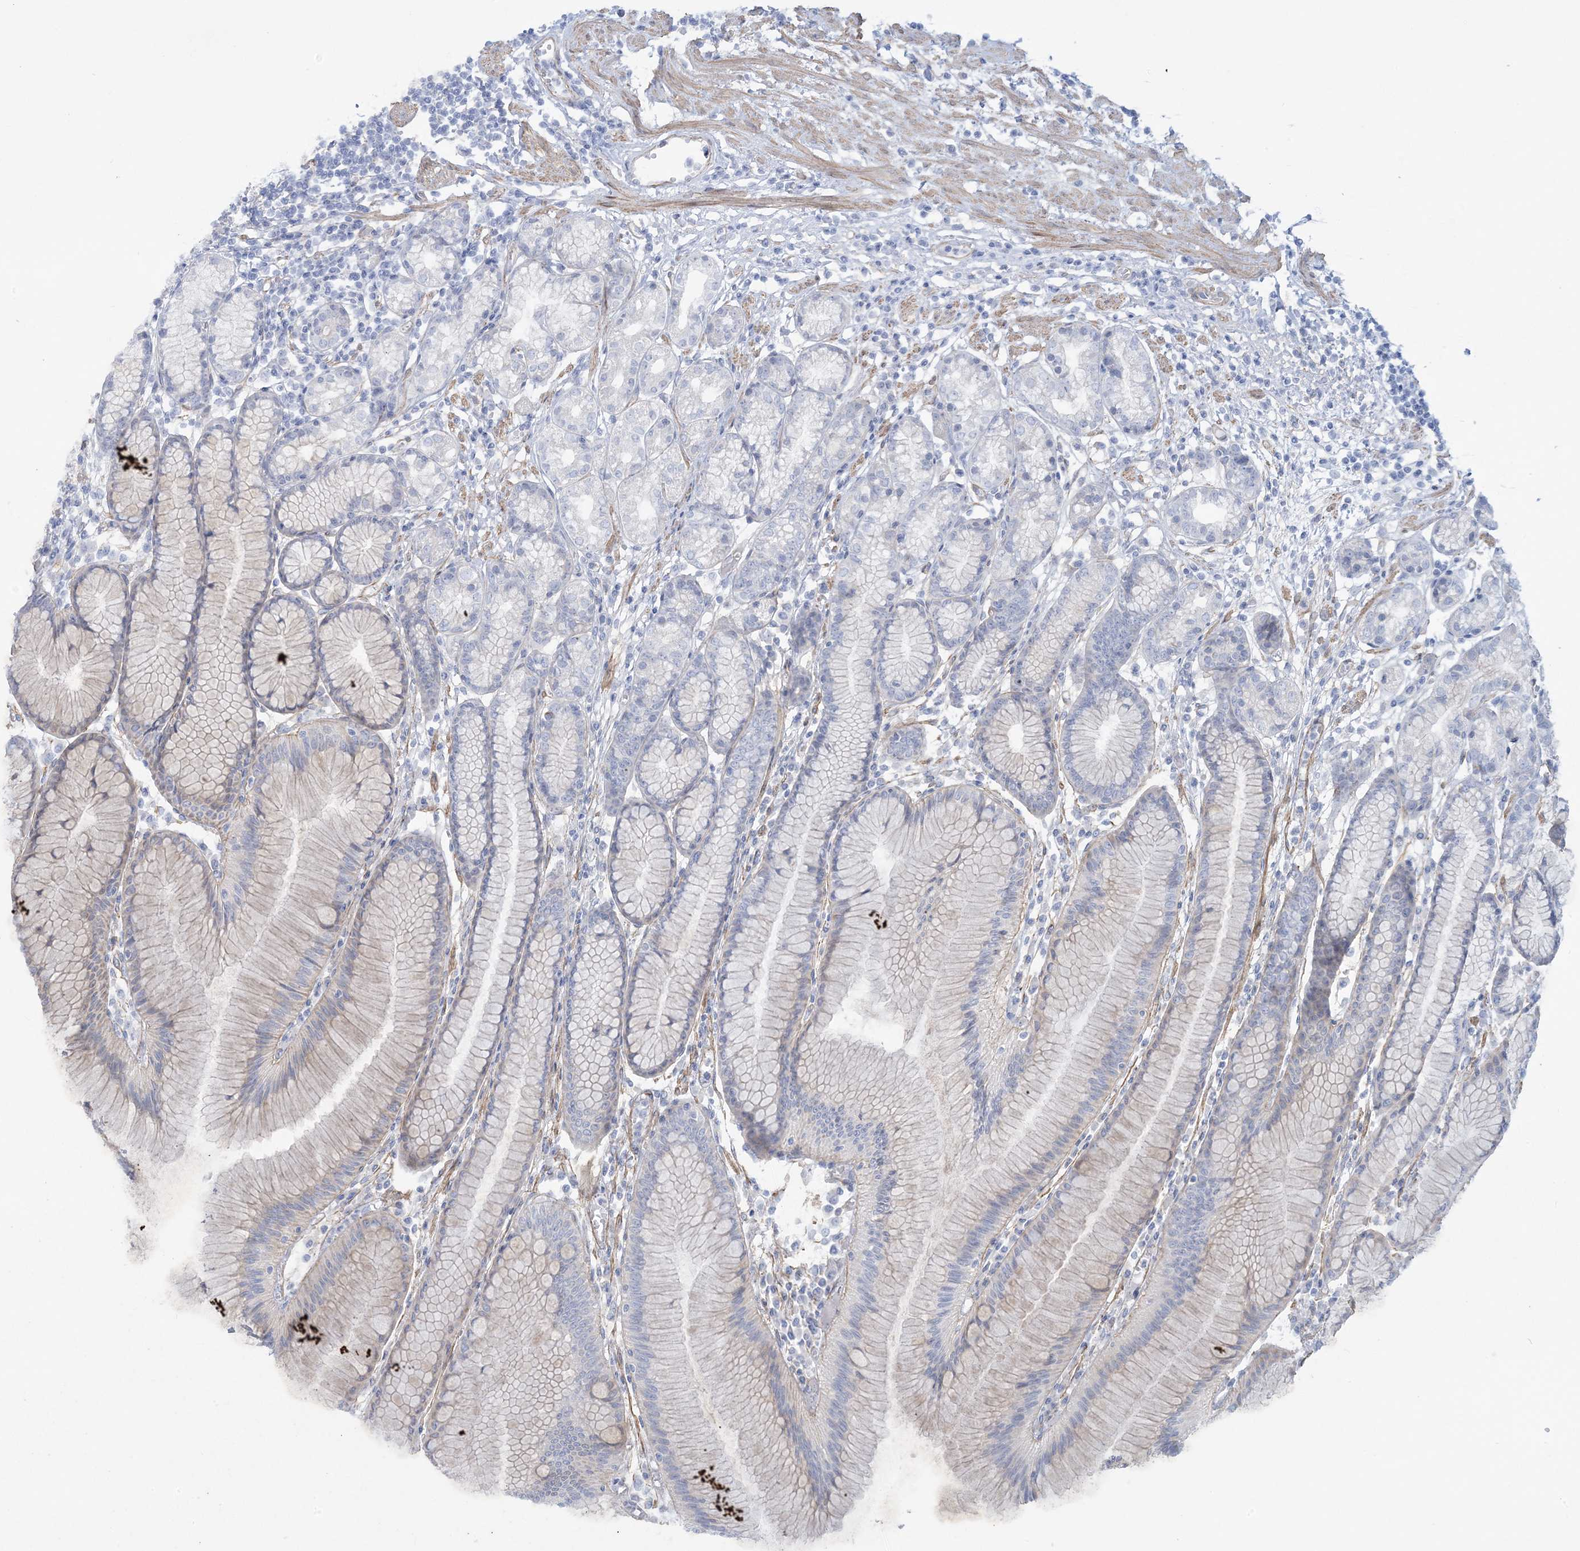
{"staining": {"intensity": "negative", "quantity": "none", "location": "none"}, "tissue": "stomach", "cell_type": "Glandular cells", "image_type": "normal", "snomed": [{"axis": "morphology", "description": "Normal tissue, NOS"}, {"axis": "topography", "description": "Stomach"}], "caption": "Histopathology image shows no significant protein expression in glandular cells of normal stomach.", "gene": "AGXT", "patient": {"sex": "female", "age": 57}}